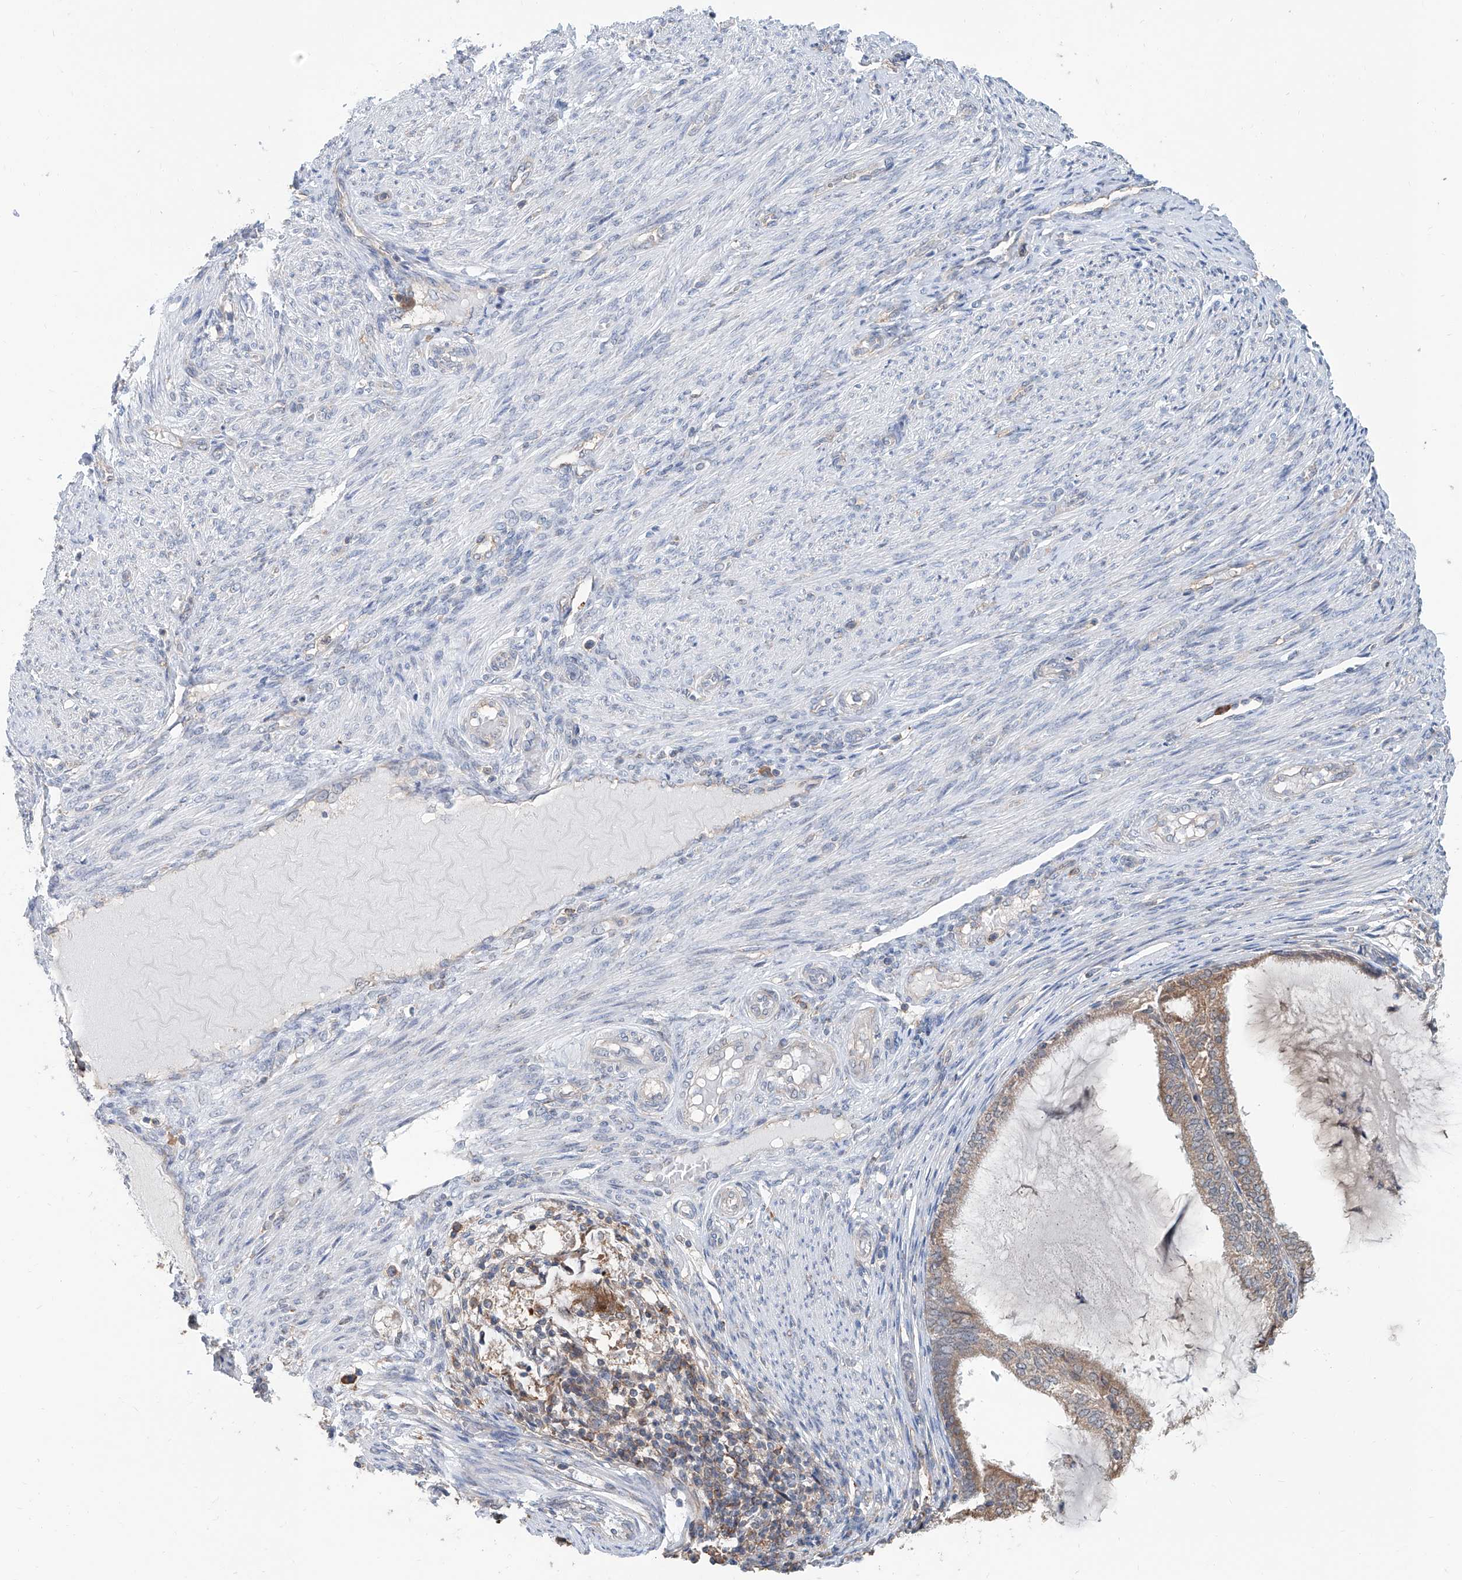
{"staining": {"intensity": "weak", "quantity": ">75%", "location": "cytoplasmic/membranous"}, "tissue": "endometrial cancer", "cell_type": "Tumor cells", "image_type": "cancer", "snomed": [{"axis": "morphology", "description": "Adenocarcinoma, NOS"}, {"axis": "topography", "description": "Endometrium"}], "caption": "Immunohistochemical staining of endometrial cancer shows weak cytoplasmic/membranous protein positivity in about >75% of tumor cells.", "gene": "KCNK10", "patient": {"sex": "female", "age": 81}}